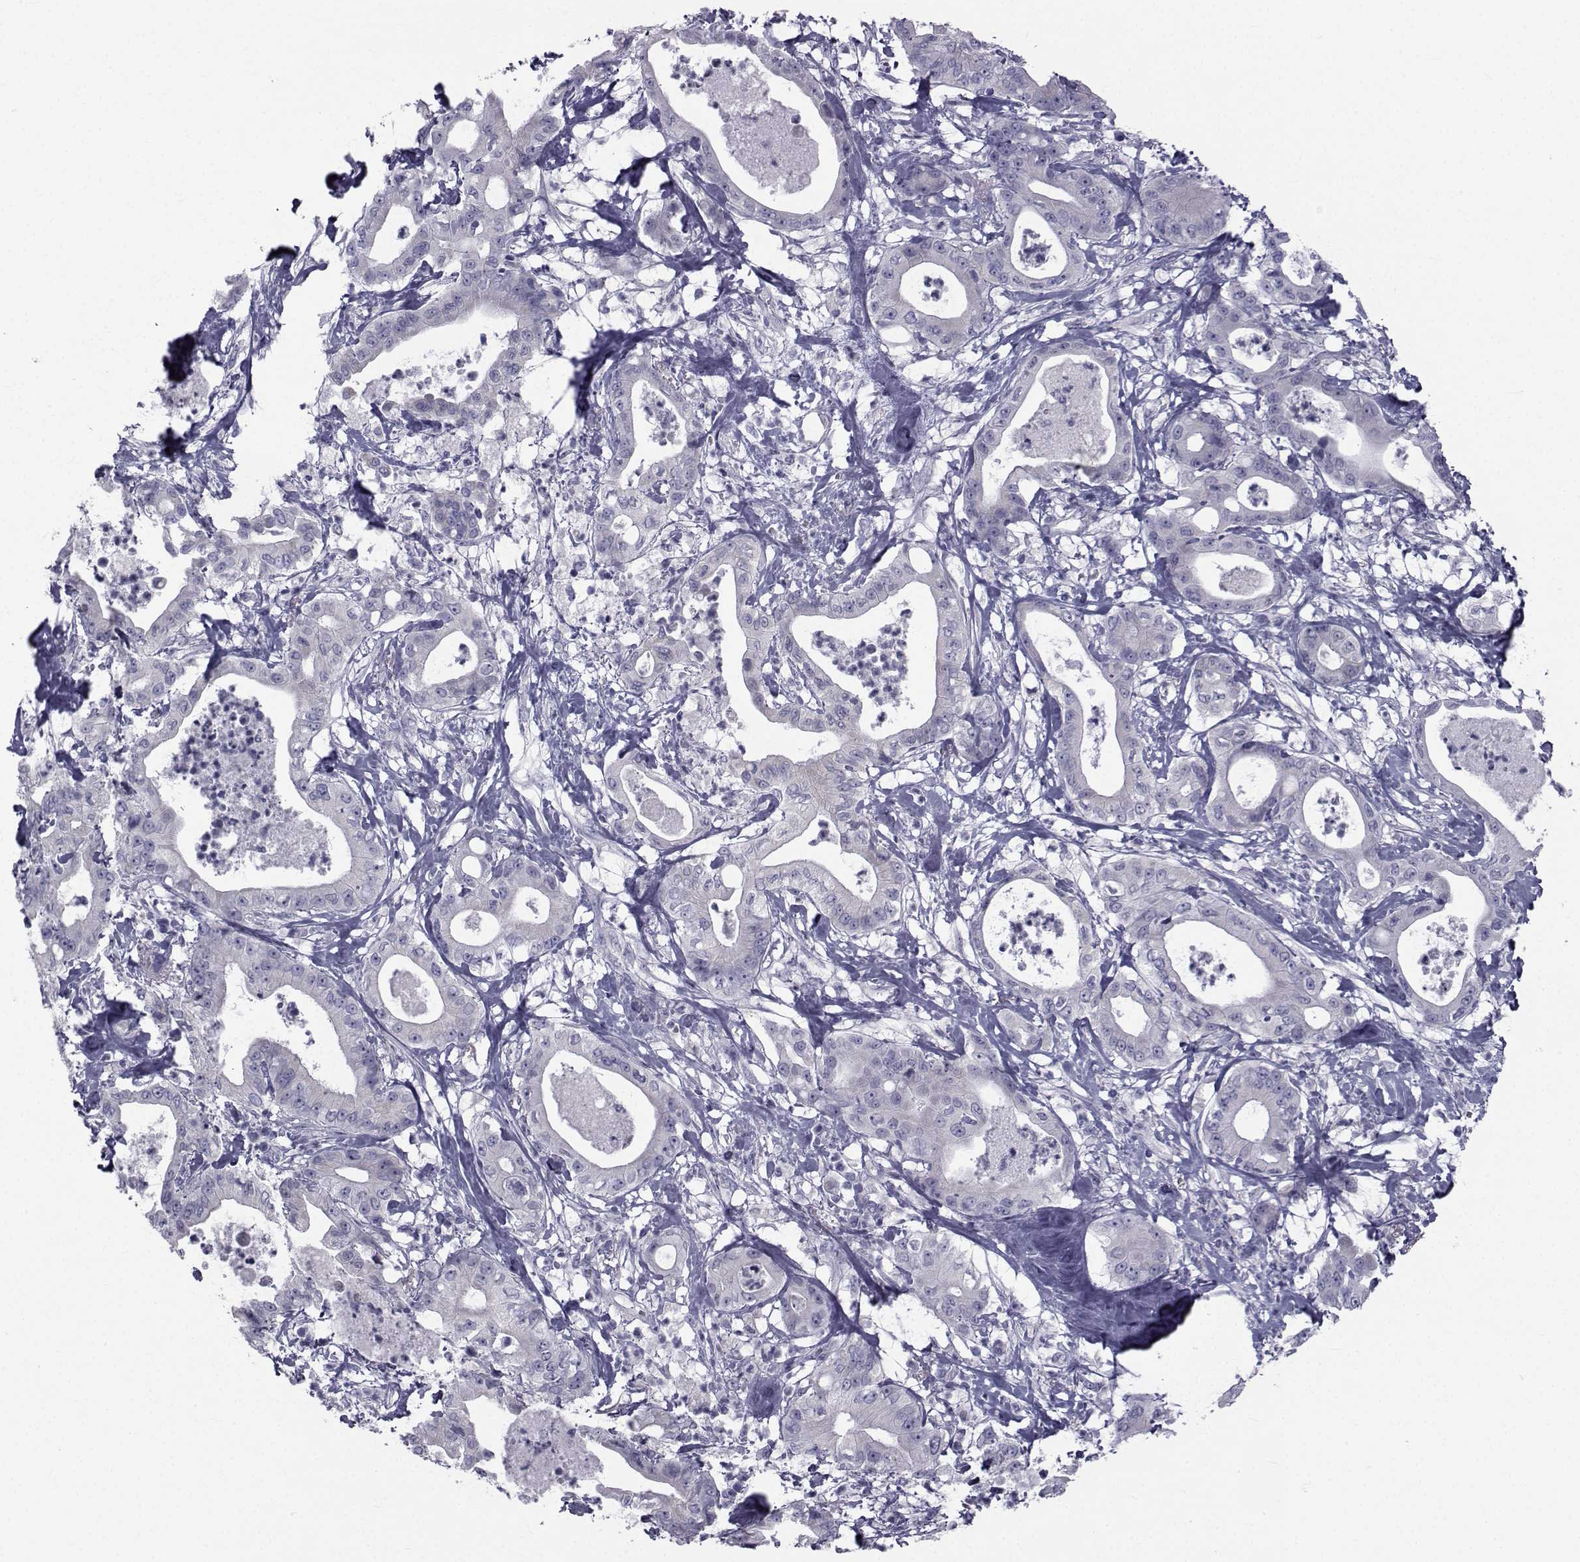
{"staining": {"intensity": "negative", "quantity": "none", "location": "none"}, "tissue": "pancreatic cancer", "cell_type": "Tumor cells", "image_type": "cancer", "snomed": [{"axis": "morphology", "description": "Adenocarcinoma, NOS"}, {"axis": "topography", "description": "Pancreas"}], "caption": "This is a histopathology image of IHC staining of pancreatic cancer (adenocarcinoma), which shows no positivity in tumor cells. (DAB IHC with hematoxylin counter stain).", "gene": "FDXR", "patient": {"sex": "male", "age": 71}}